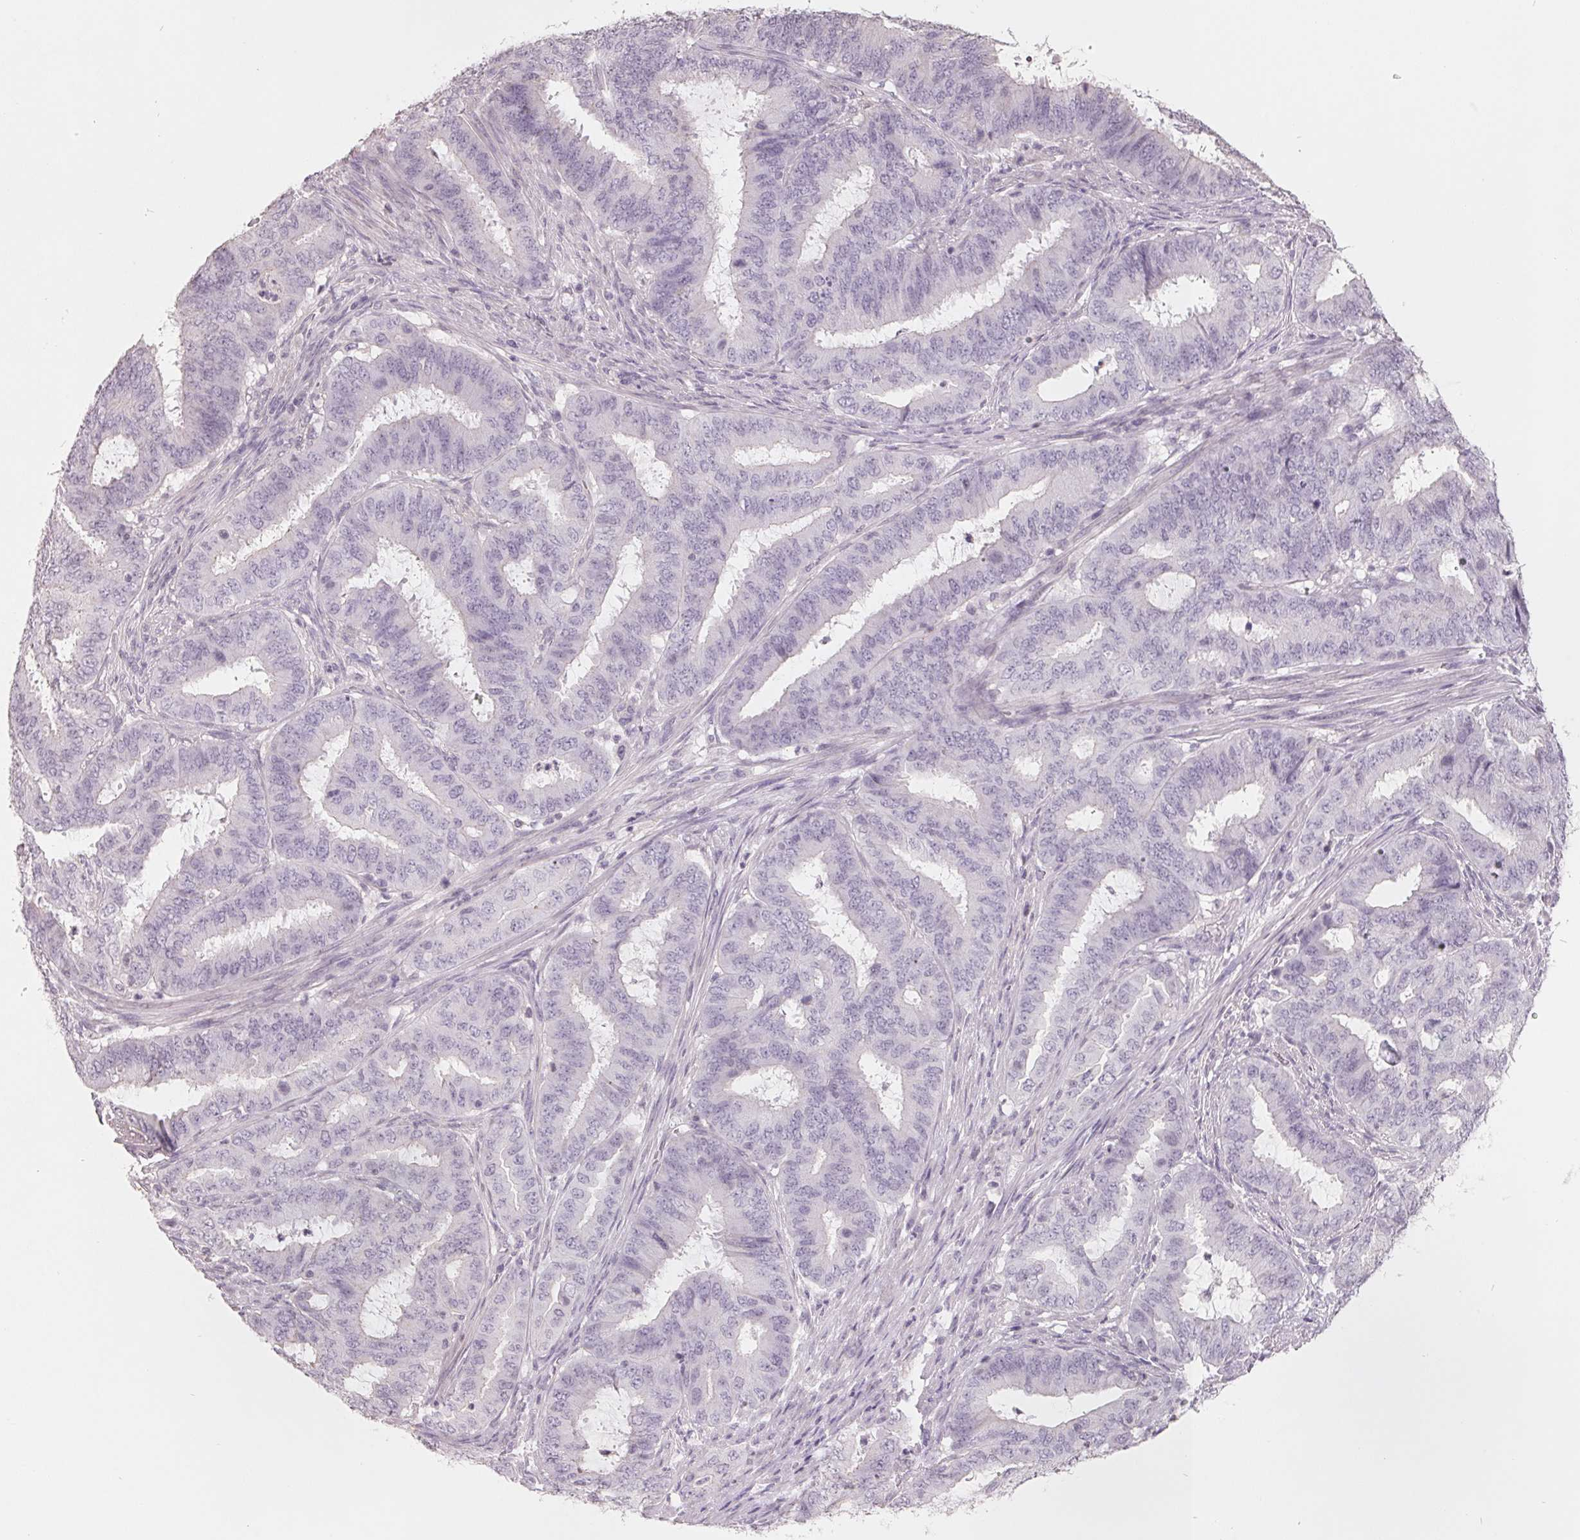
{"staining": {"intensity": "negative", "quantity": "none", "location": "none"}, "tissue": "endometrial cancer", "cell_type": "Tumor cells", "image_type": "cancer", "snomed": [{"axis": "morphology", "description": "Adenocarcinoma, NOS"}, {"axis": "topography", "description": "Endometrium"}], "caption": "High power microscopy photomicrograph of an immunohistochemistry histopathology image of endometrial cancer, revealing no significant expression in tumor cells.", "gene": "FTCD", "patient": {"sex": "female", "age": 51}}